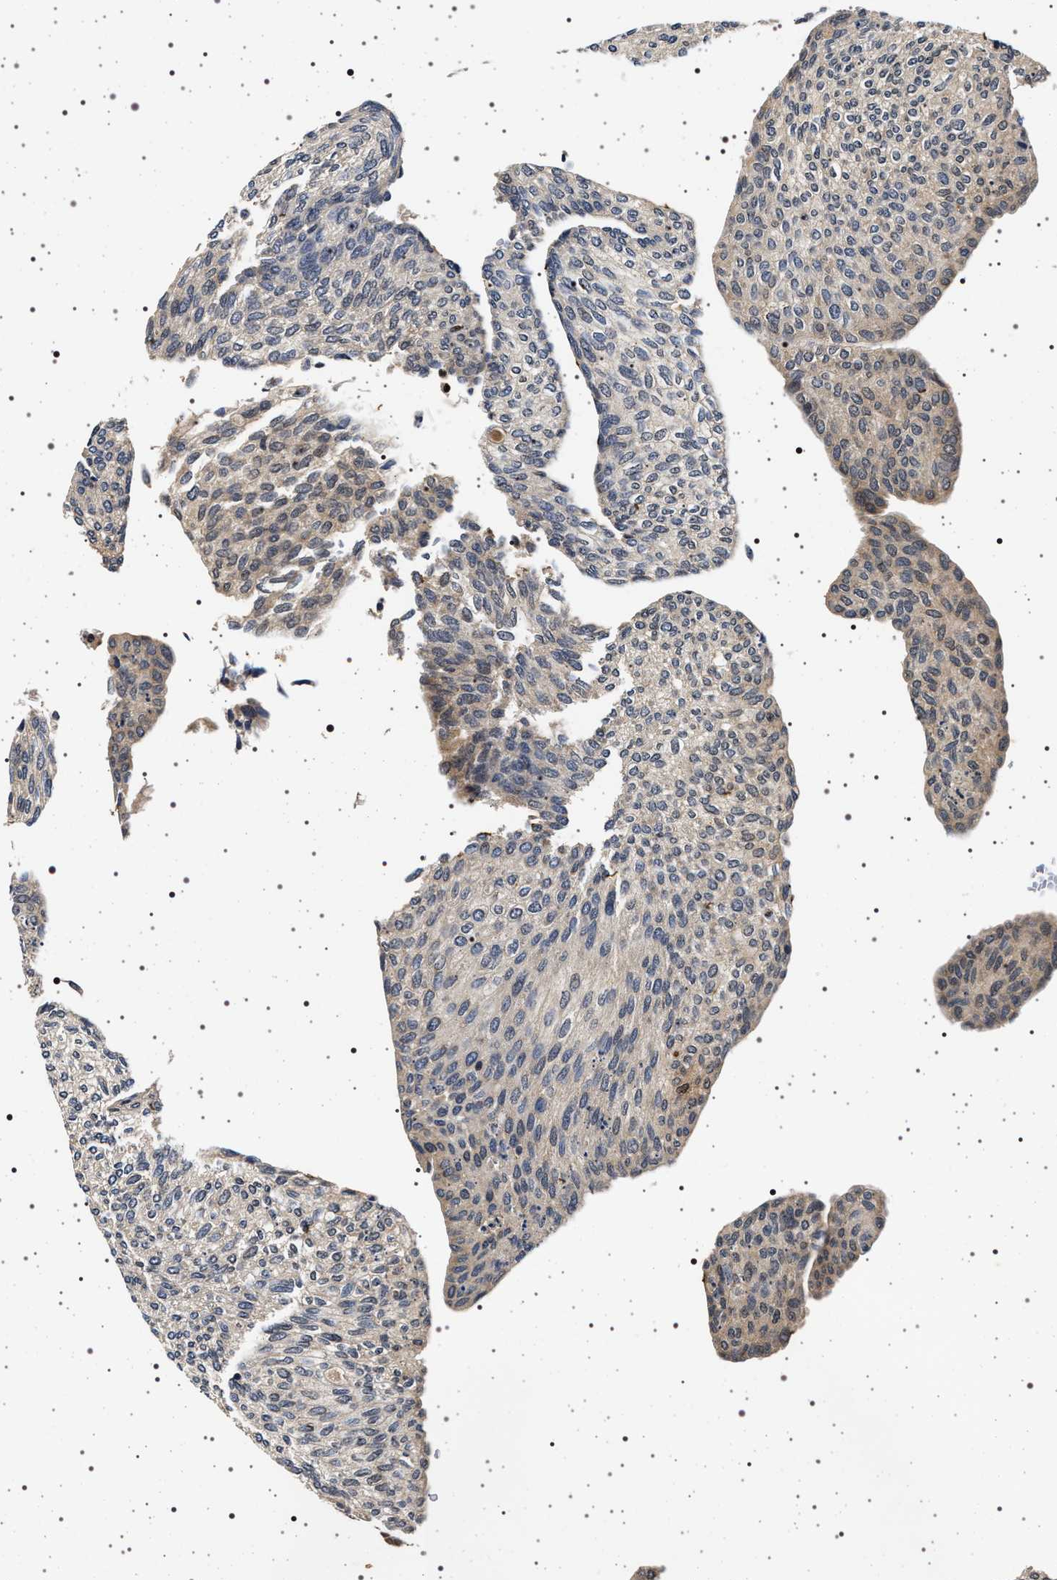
{"staining": {"intensity": "weak", "quantity": "<25%", "location": "cytoplasmic/membranous"}, "tissue": "urothelial cancer", "cell_type": "Tumor cells", "image_type": "cancer", "snomed": [{"axis": "morphology", "description": "Urothelial carcinoma, Low grade"}, {"axis": "topography", "description": "Urinary bladder"}], "caption": "Low-grade urothelial carcinoma was stained to show a protein in brown. There is no significant expression in tumor cells. (DAB (3,3'-diaminobenzidine) IHC, high magnification).", "gene": "CDKN1B", "patient": {"sex": "female", "age": 79}}